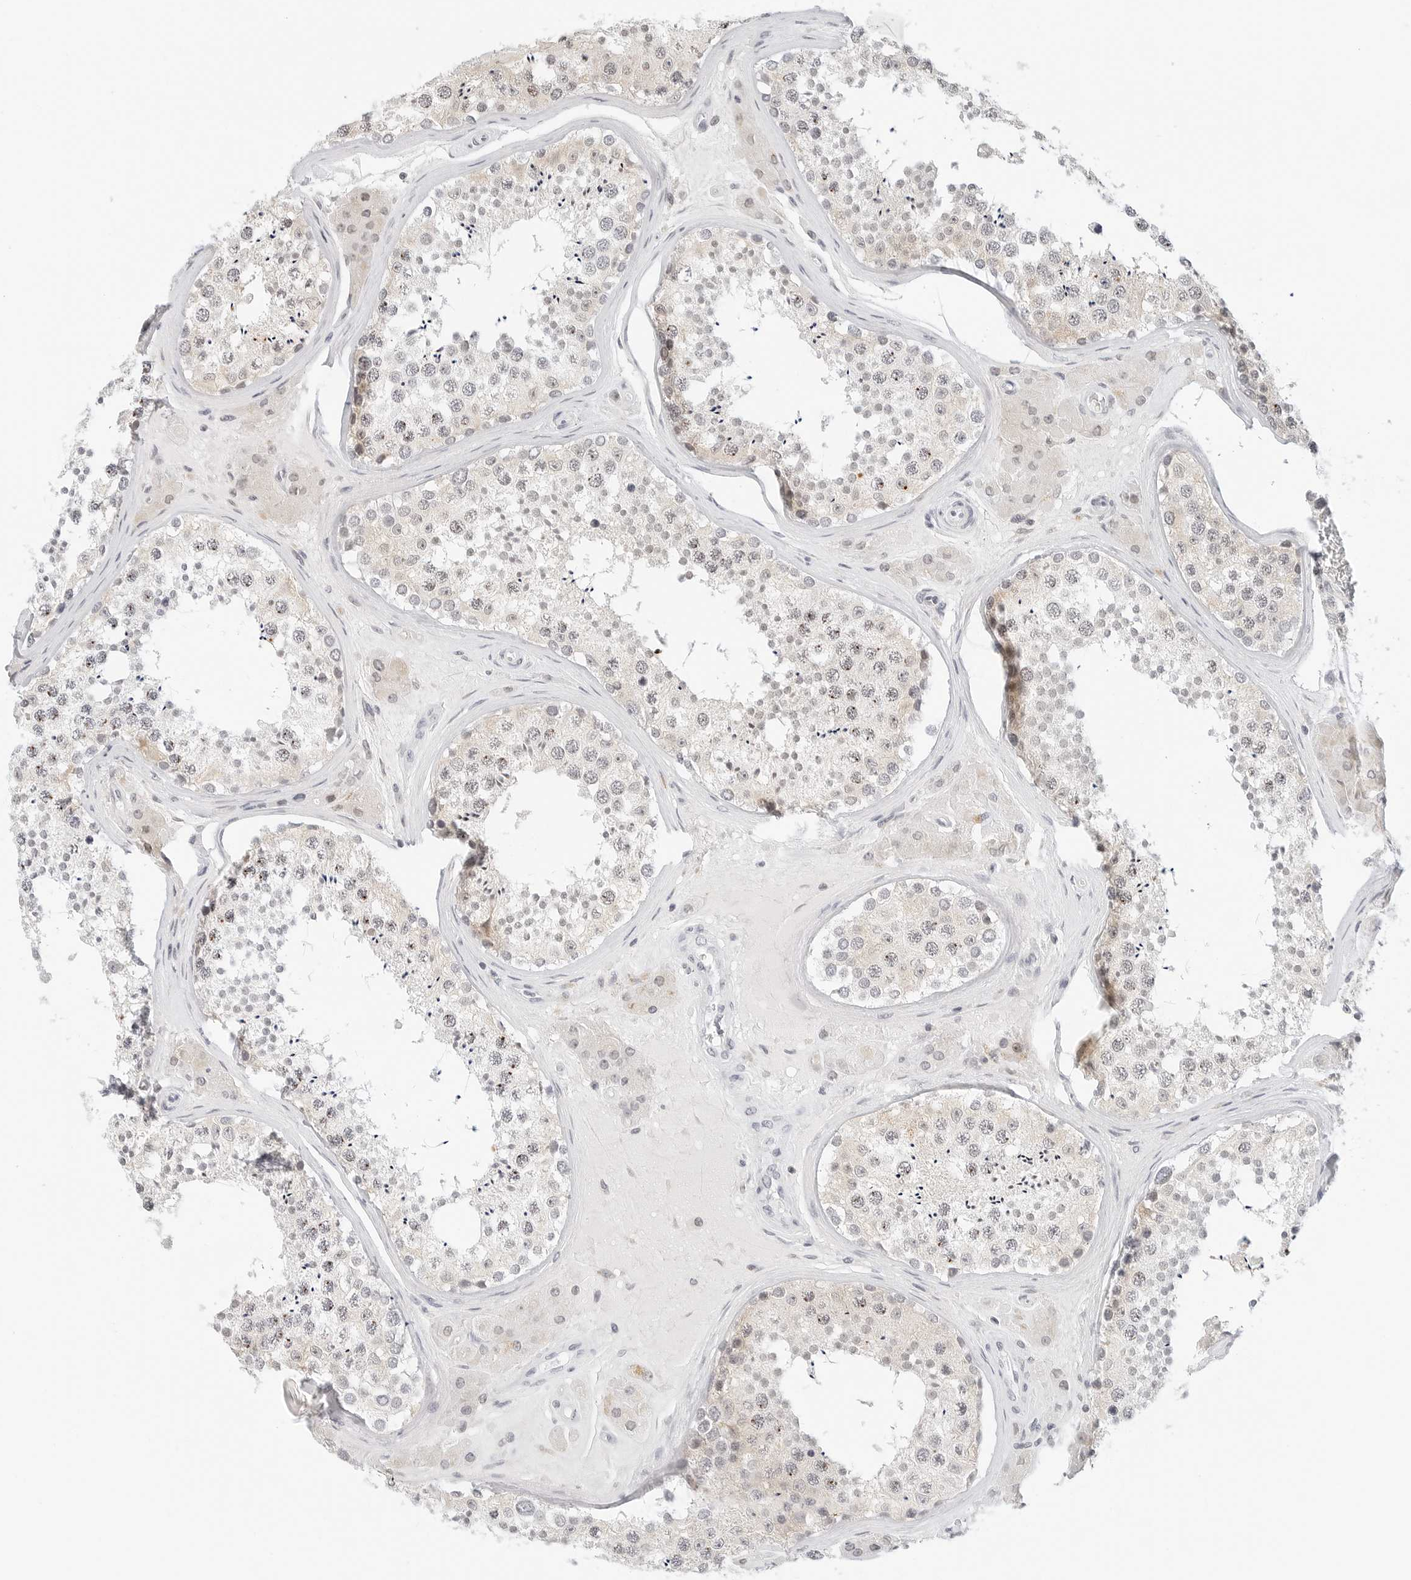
{"staining": {"intensity": "weak", "quantity": "25%-75%", "location": "cytoplasmic/membranous"}, "tissue": "testis", "cell_type": "Cells in seminiferous ducts", "image_type": "normal", "snomed": [{"axis": "morphology", "description": "Normal tissue, NOS"}, {"axis": "topography", "description": "Testis"}], "caption": "Immunohistochemistry (IHC) image of benign testis: human testis stained using IHC shows low levels of weak protein expression localized specifically in the cytoplasmic/membranous of cells in seminiferous ducts, appearing as a cytoplasmic/membranous brown color.", "gene": "PARP10", "patient": {"sex": "male", "age": 46}}